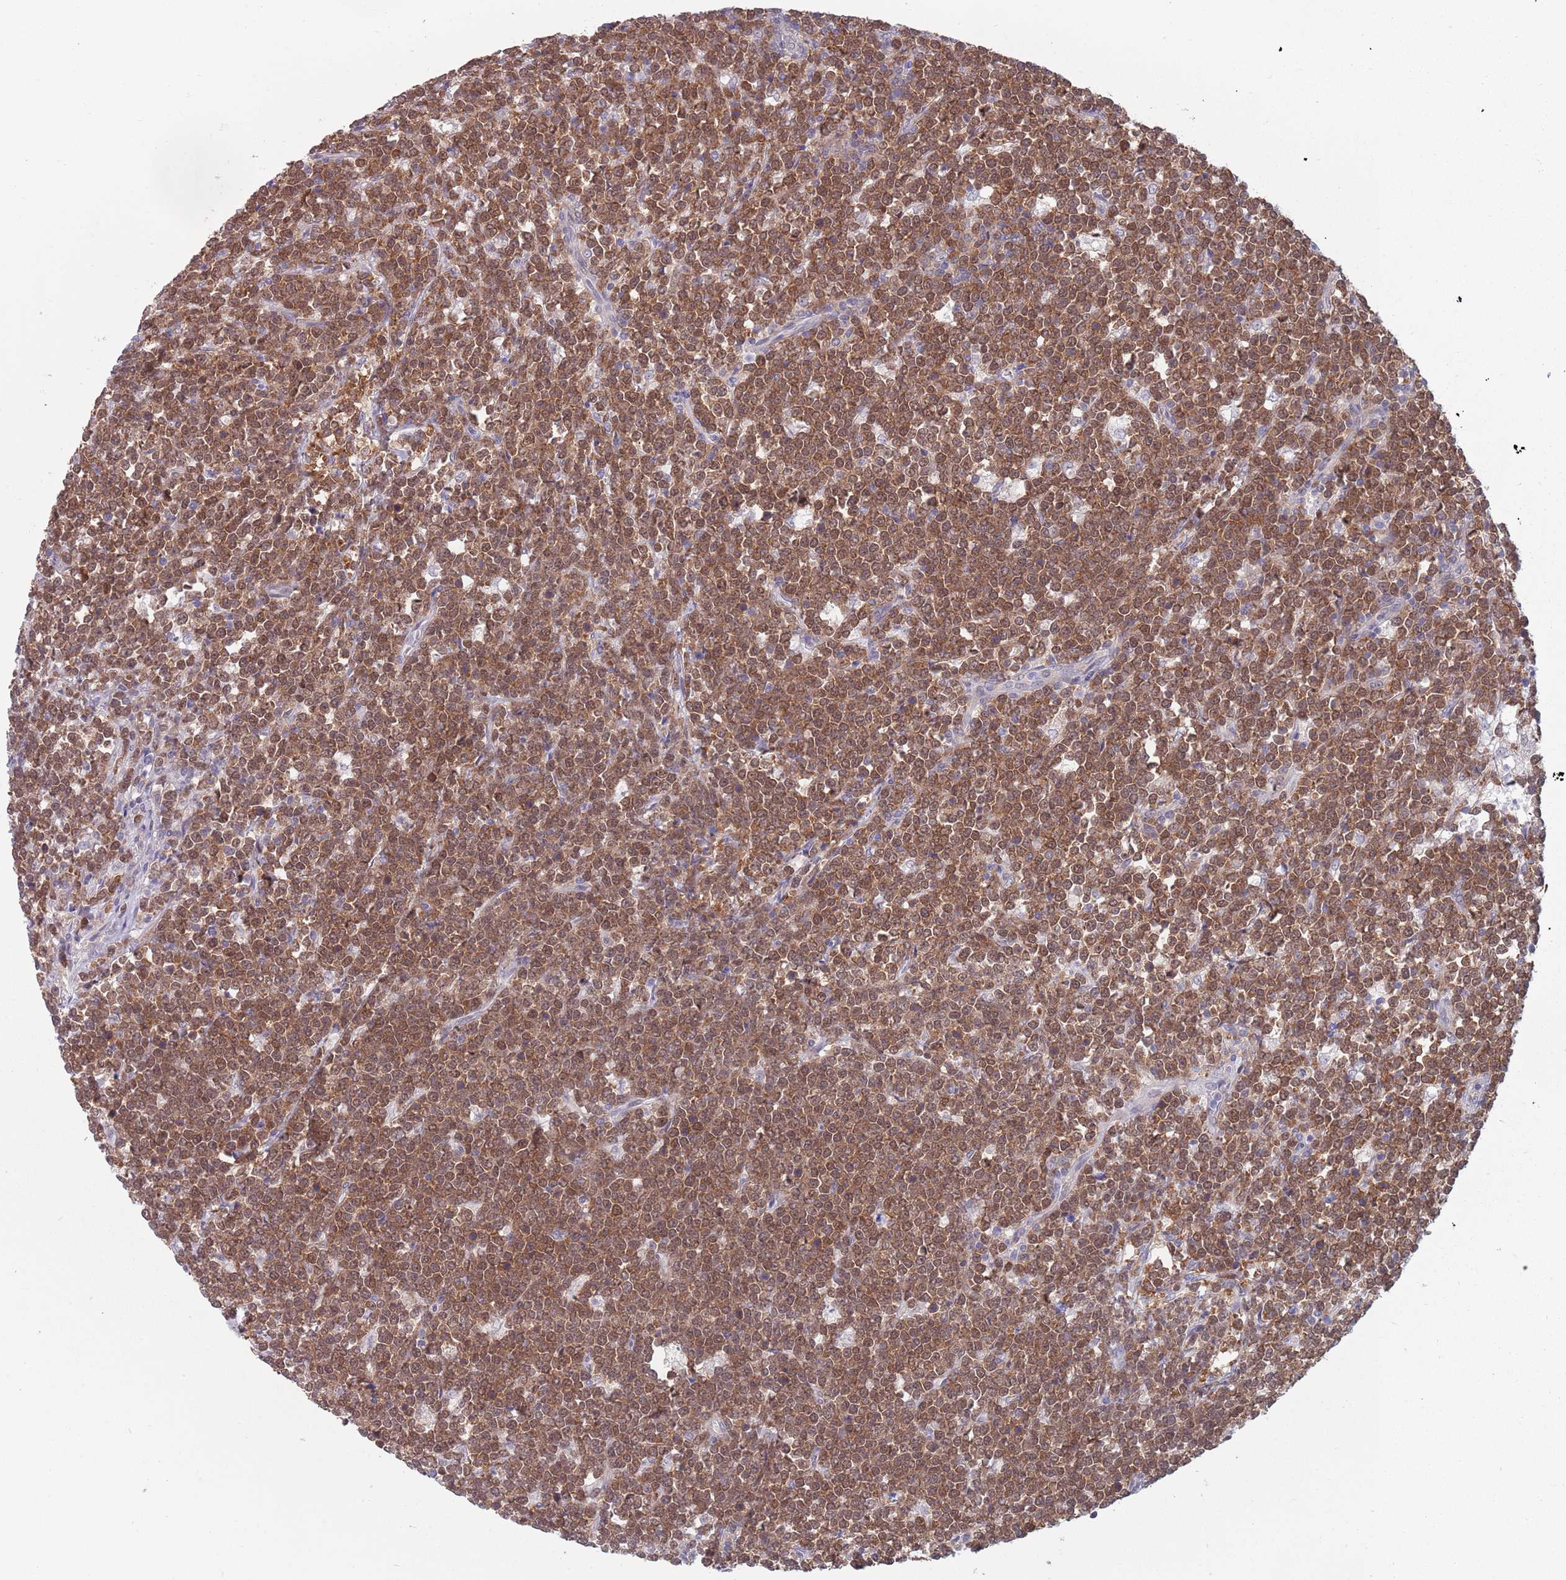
{"staining": {"intensity": "moderate", "quantity": ">75%", "location": "cytoplasmic/membranous,nuclear"}, "tissue": "lymphoma", "cell_type": "Tumor cells", "image_type": "cancer", "snomed": [{"axis": "morphology", "description": "Malignant lymphoma, non-Hodgkin's type, High grade"}, {"axis": "topography", "description": "Small intestine"}], "caption": "Lymphoma stained with a protein marker reveals moderate staining in tumor cells.", "gene": "CLNS1A", "patient": {"sex": "male", "age": 8}}